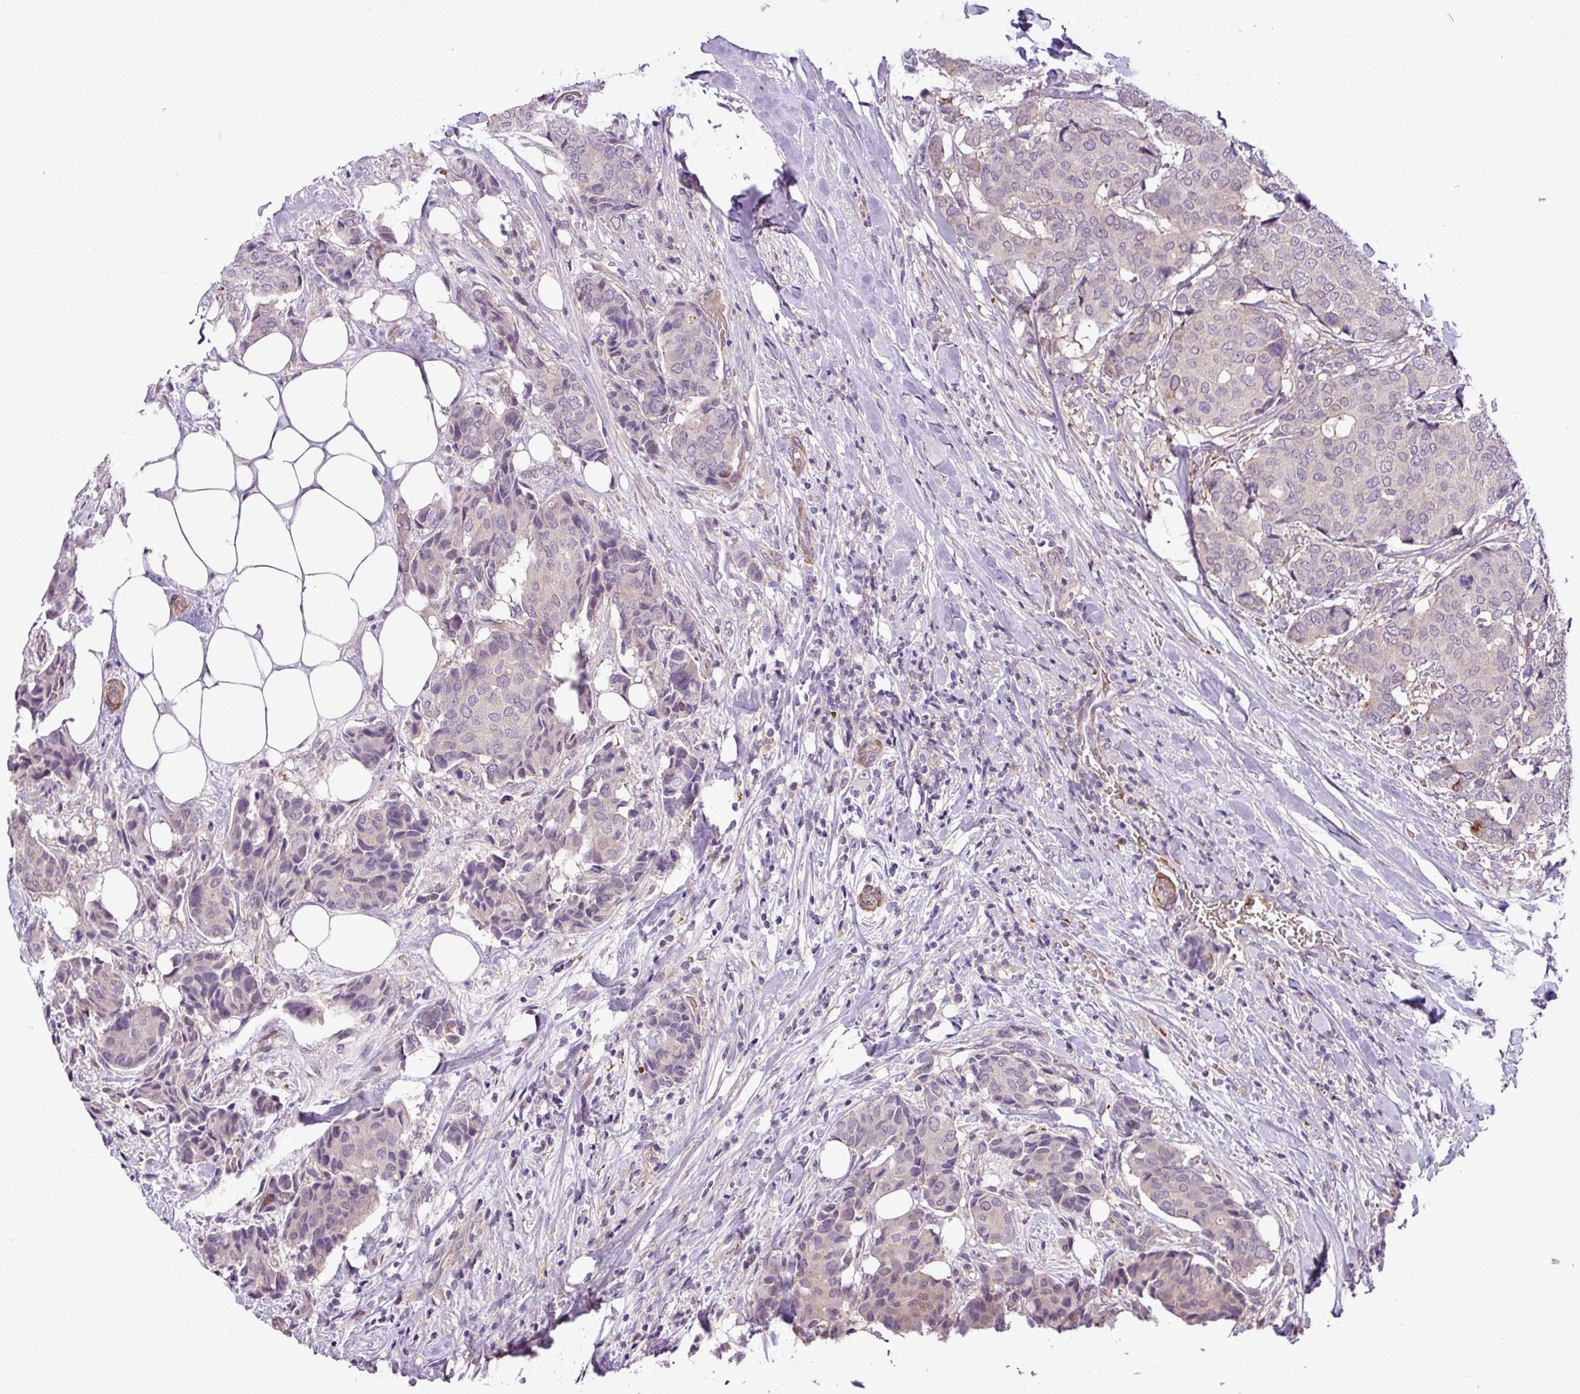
{"staining": {"intensity": "negative", "quantity": "none", "location": "none"}, "tissue": "breast cancer", "cell_type": "Tumor cells", "image_type": "cancer", "snomed": [{"axis": "morphology", "description": "Duct carcinoma"}, {"axis": "topography", "description": "Breast"}], "caption": "Intraductal carcinoma (breast) was stained to show a protein in brown. There is no significant staining in tumor cells. Brightfield microscopy of IHC stained with DAB (3,3'-diaminobenzidine) (brown) and hematoxylin (blue), captured at high magnification.", "gene": "NBEAL2", "patient": {"sex": "female", "age": 75}}